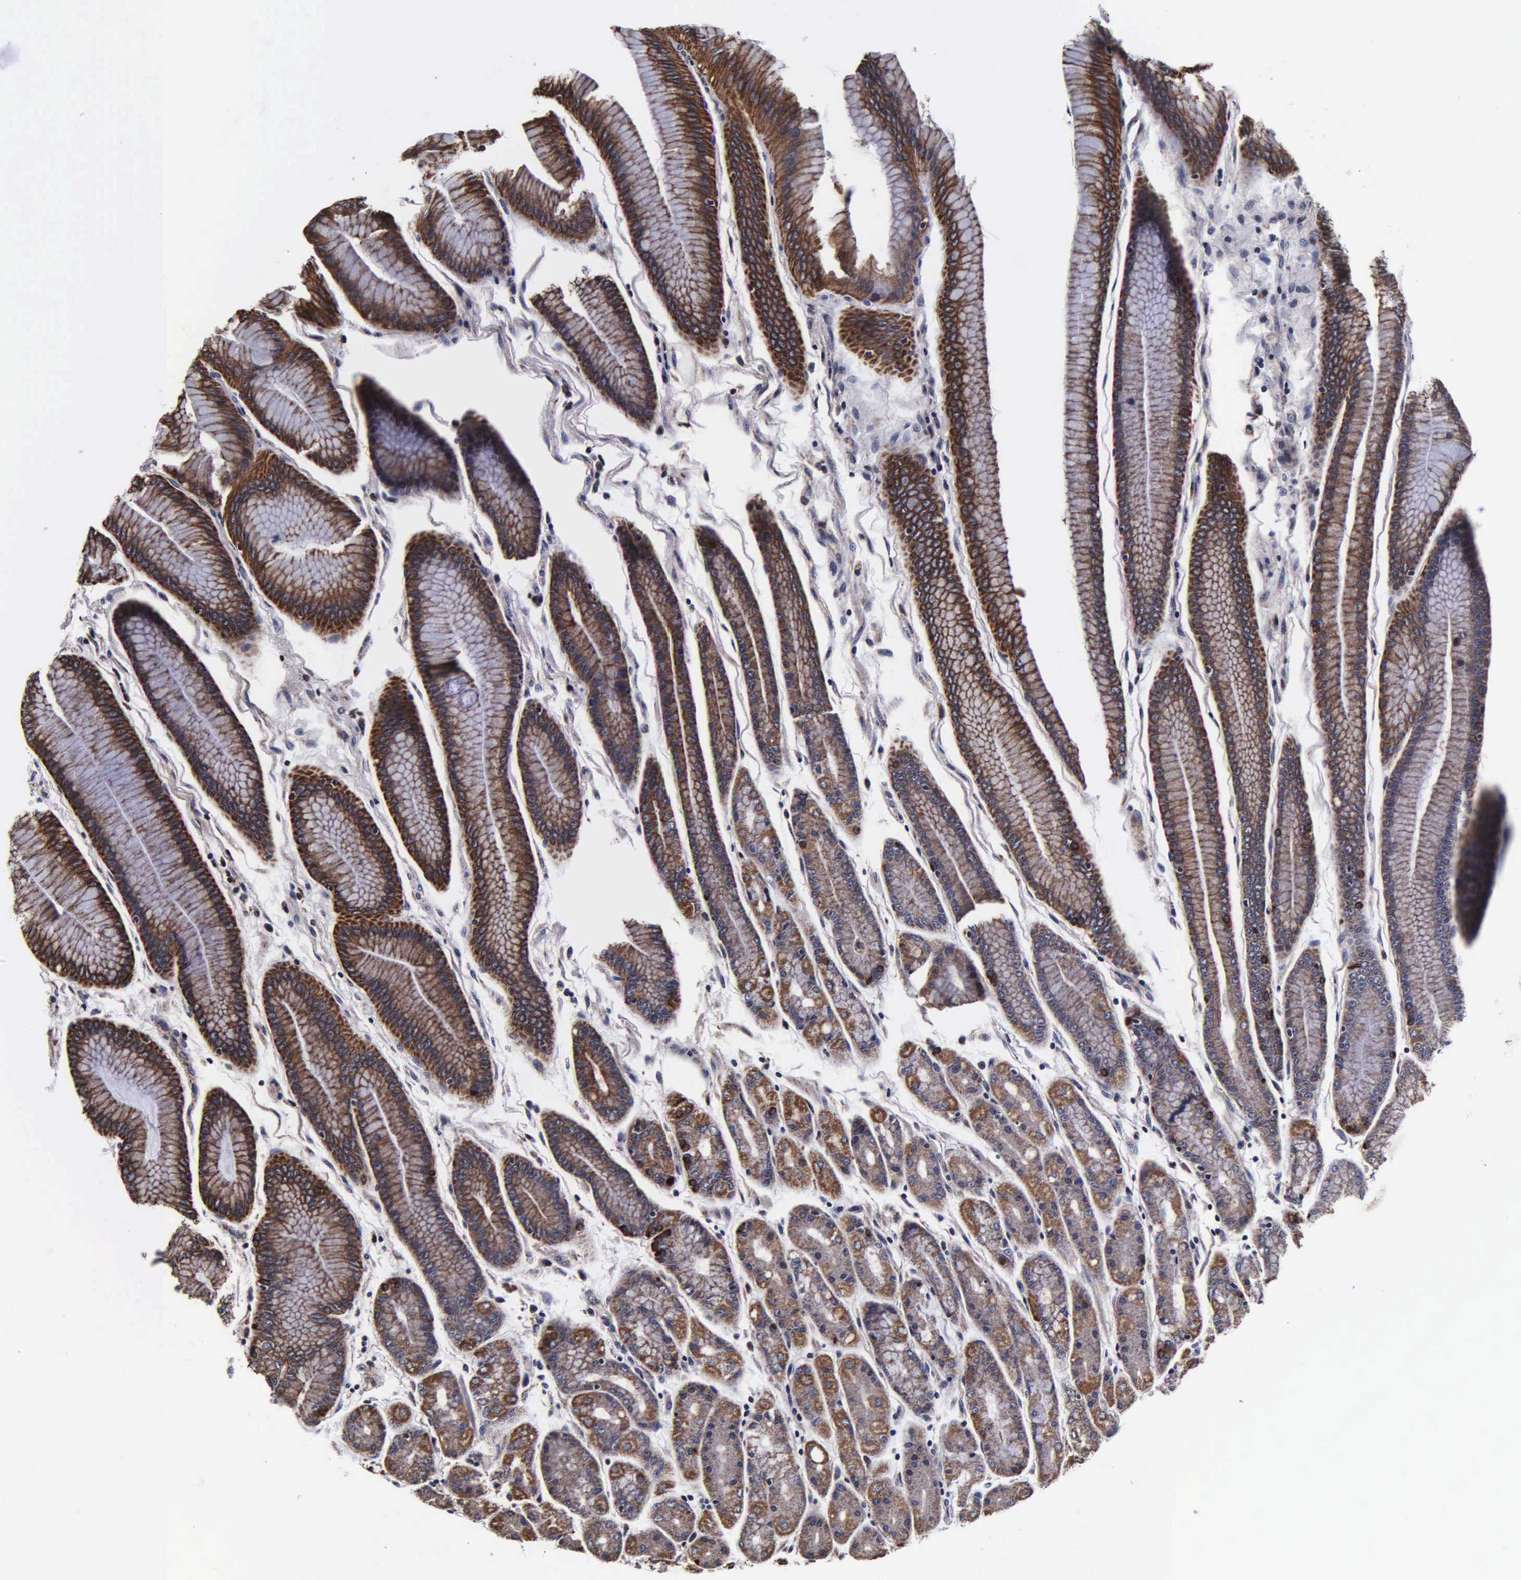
{"staining": {"intensity": "moderate", "quantity": "25%-75%", "location": "cytoplasmic/membranous"}, "tissue": "stomach", "cell_type": "Glandular cells", "image_type": "normal", "snomed": [{"axis": "morphology", "description": "Normal tissue, NOS"}, {"axis": "topography", "description": "Stomach, upper"}], "caption": "Protein expression analysis of normal stomach reveals moderate cytoplasmic/membranous staining in approximately 25%-75% of glandular cells. The staining was performed using DAB (3,3'-diaminobenzidine) to visualize the protein expression in brown, while the nuclei were stained in blue with hematoxylin (Magnification: 20x).", "gene": "PSMA3", "patient": {"sex": "male", "age": 72}}